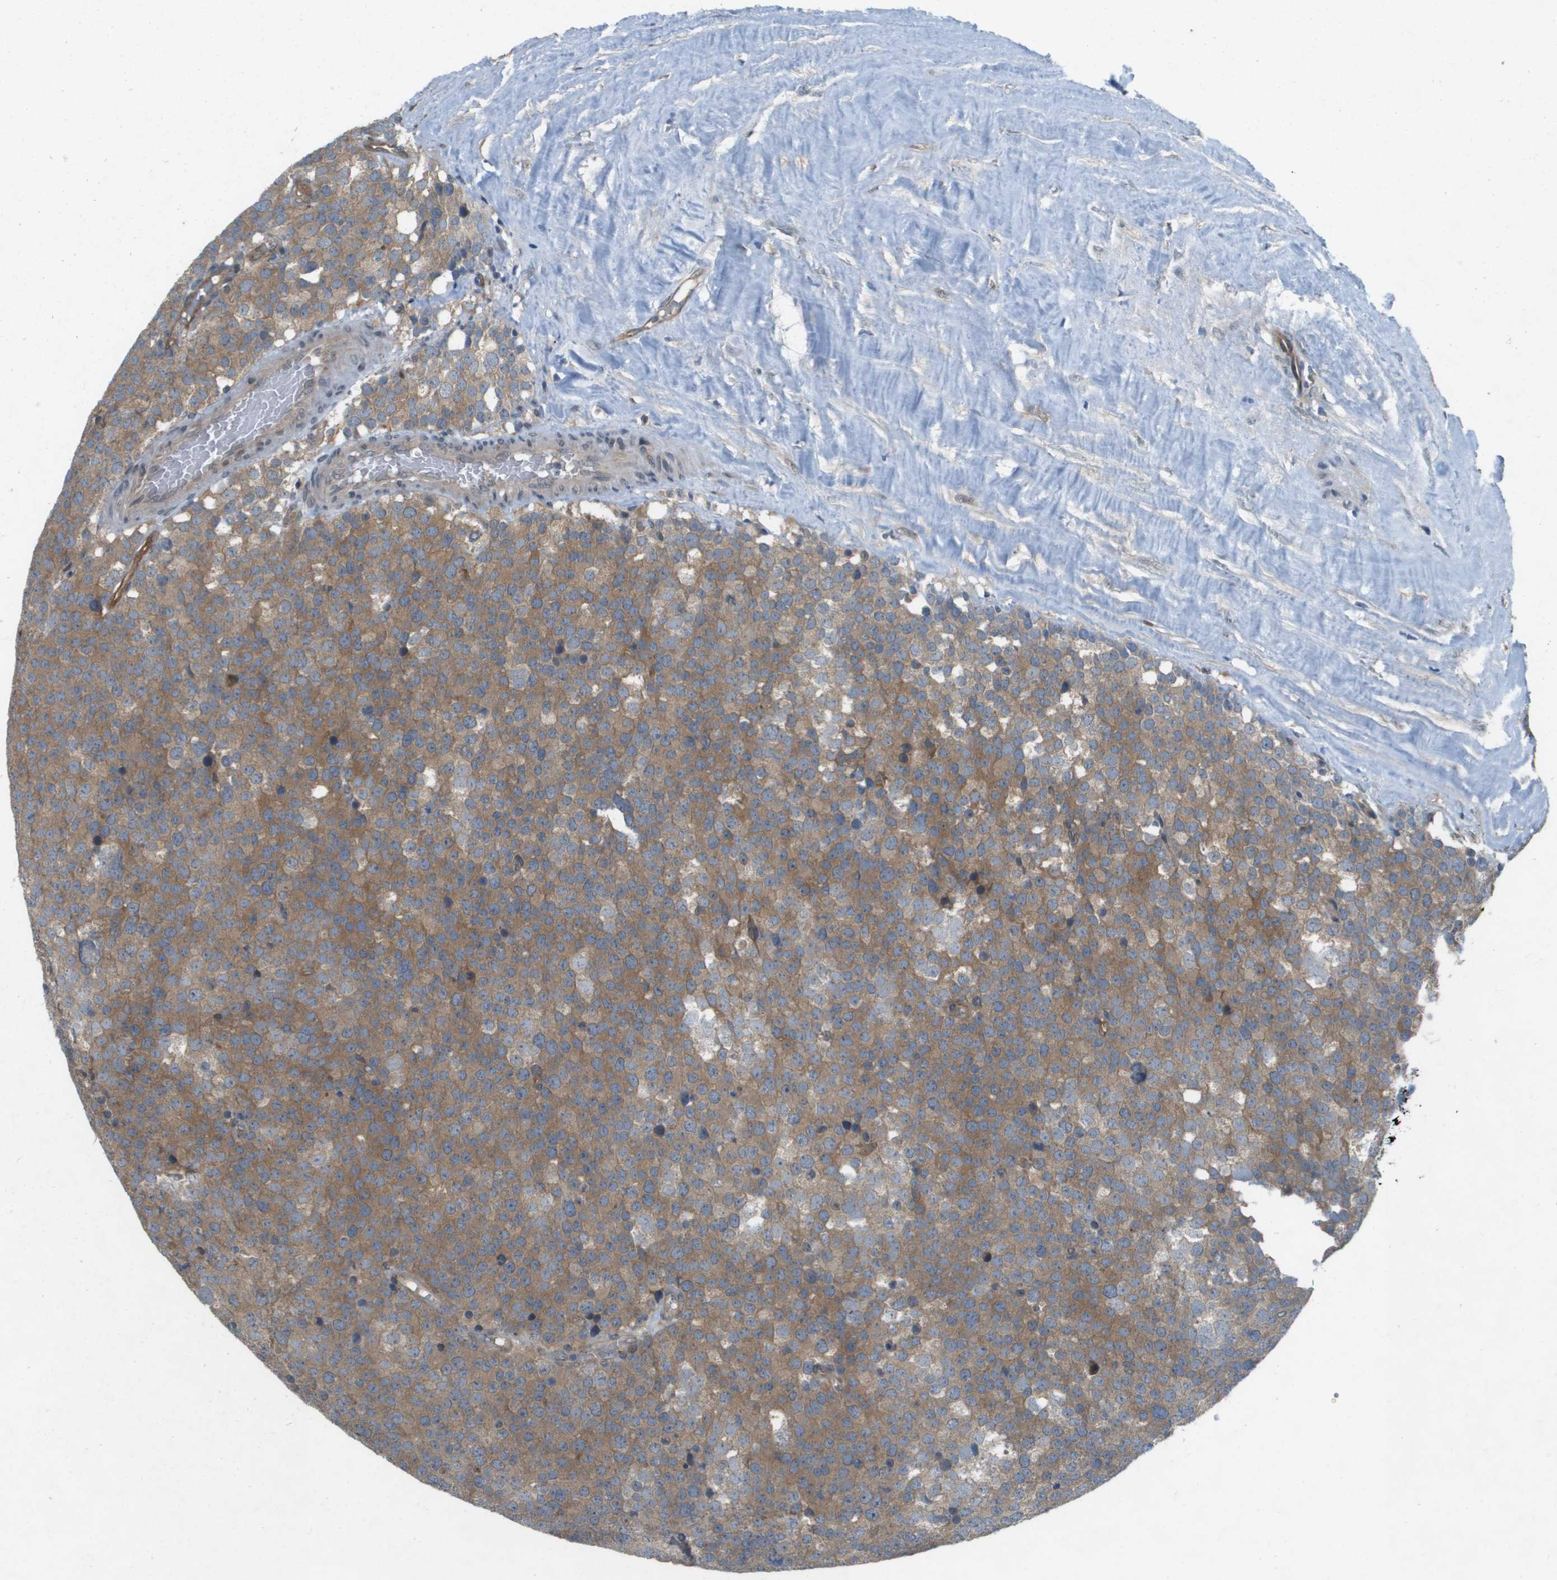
{"staining": {"intensity": "moderate", "quantity": ">75%", "location": "cytoplasmic/membranous"}, "tissue": "testis cancer", "cell_type": "Tumor cells", "image_type": "cancer", "snomed": [{"axis": "morphology", "description": "Normal tissue, NOS"}, {"axis": "morphology", "description": "Seminoma, NOS"}, {"axis": "topography", "description": "Testis"}], "caption": "Protein staining of testis cancer tissue shows moderate cytoplasmic/membranous staining in approximately >75% of tumor cells.", "gene": "PALD1", "patient": {"sex": "male", "age": 71}}